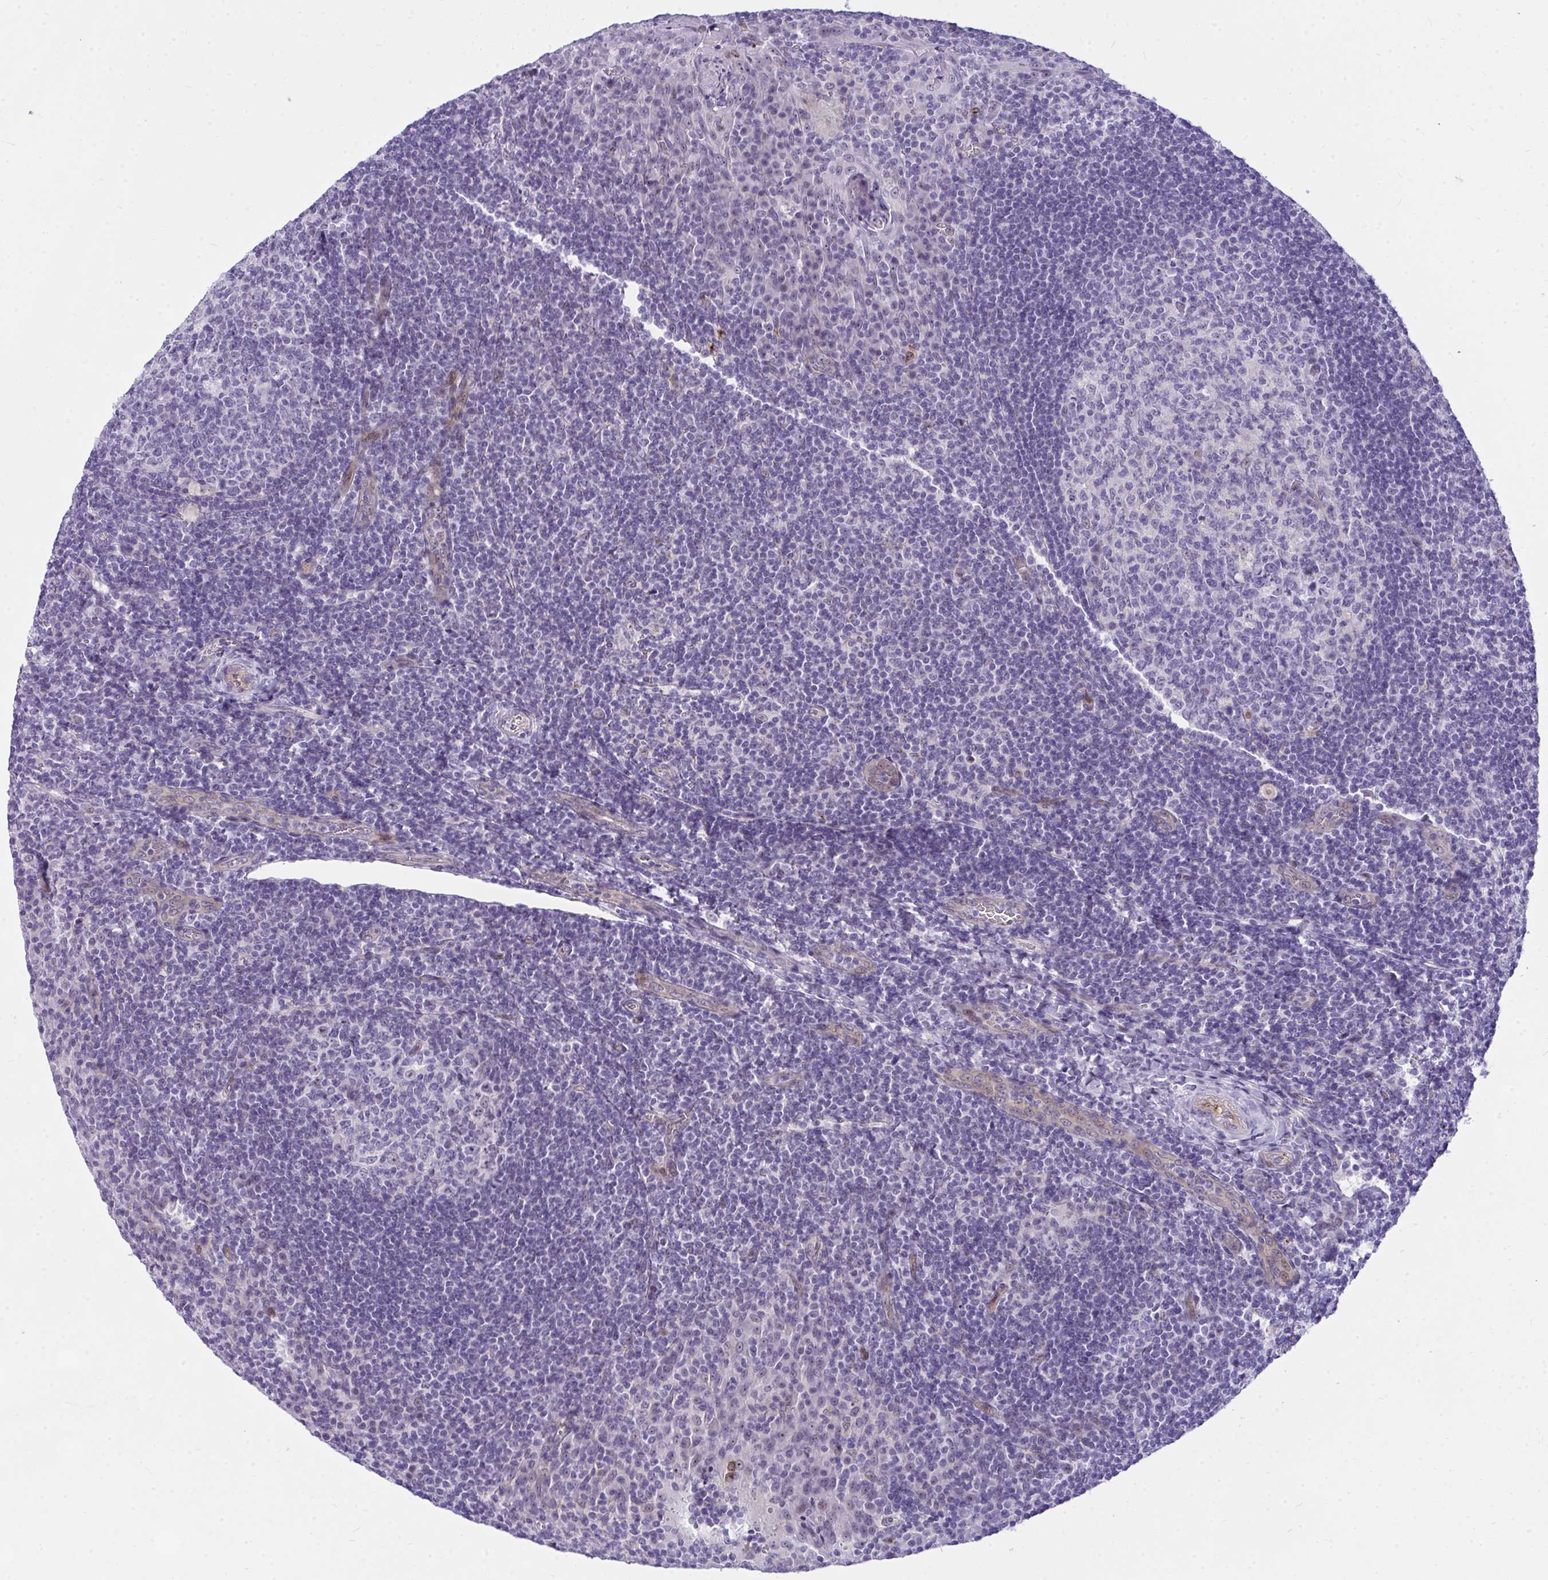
{"staining": {"intensity": "negative", "quantity": "none", "location": "none"}, "tissue": "tonsil", "cell_type": "Germinal center cells", "image_type": "normal", "snomed": [{"axis": "morphology", "description": "Normal tissue, NOS"}, {"axis": "topography", "description": "Tonsil"}], "caption": "IHC micrograph of benign tonsil: human tonsil stained with DAB (3,3'-diaminobenzidine) exhibits no significant protein positivity in germinal center cells. (IHC, brightfield microscopy, high magnification).", "gene": "NFXL1", "patient": {"sex": "male", "age": 17}}